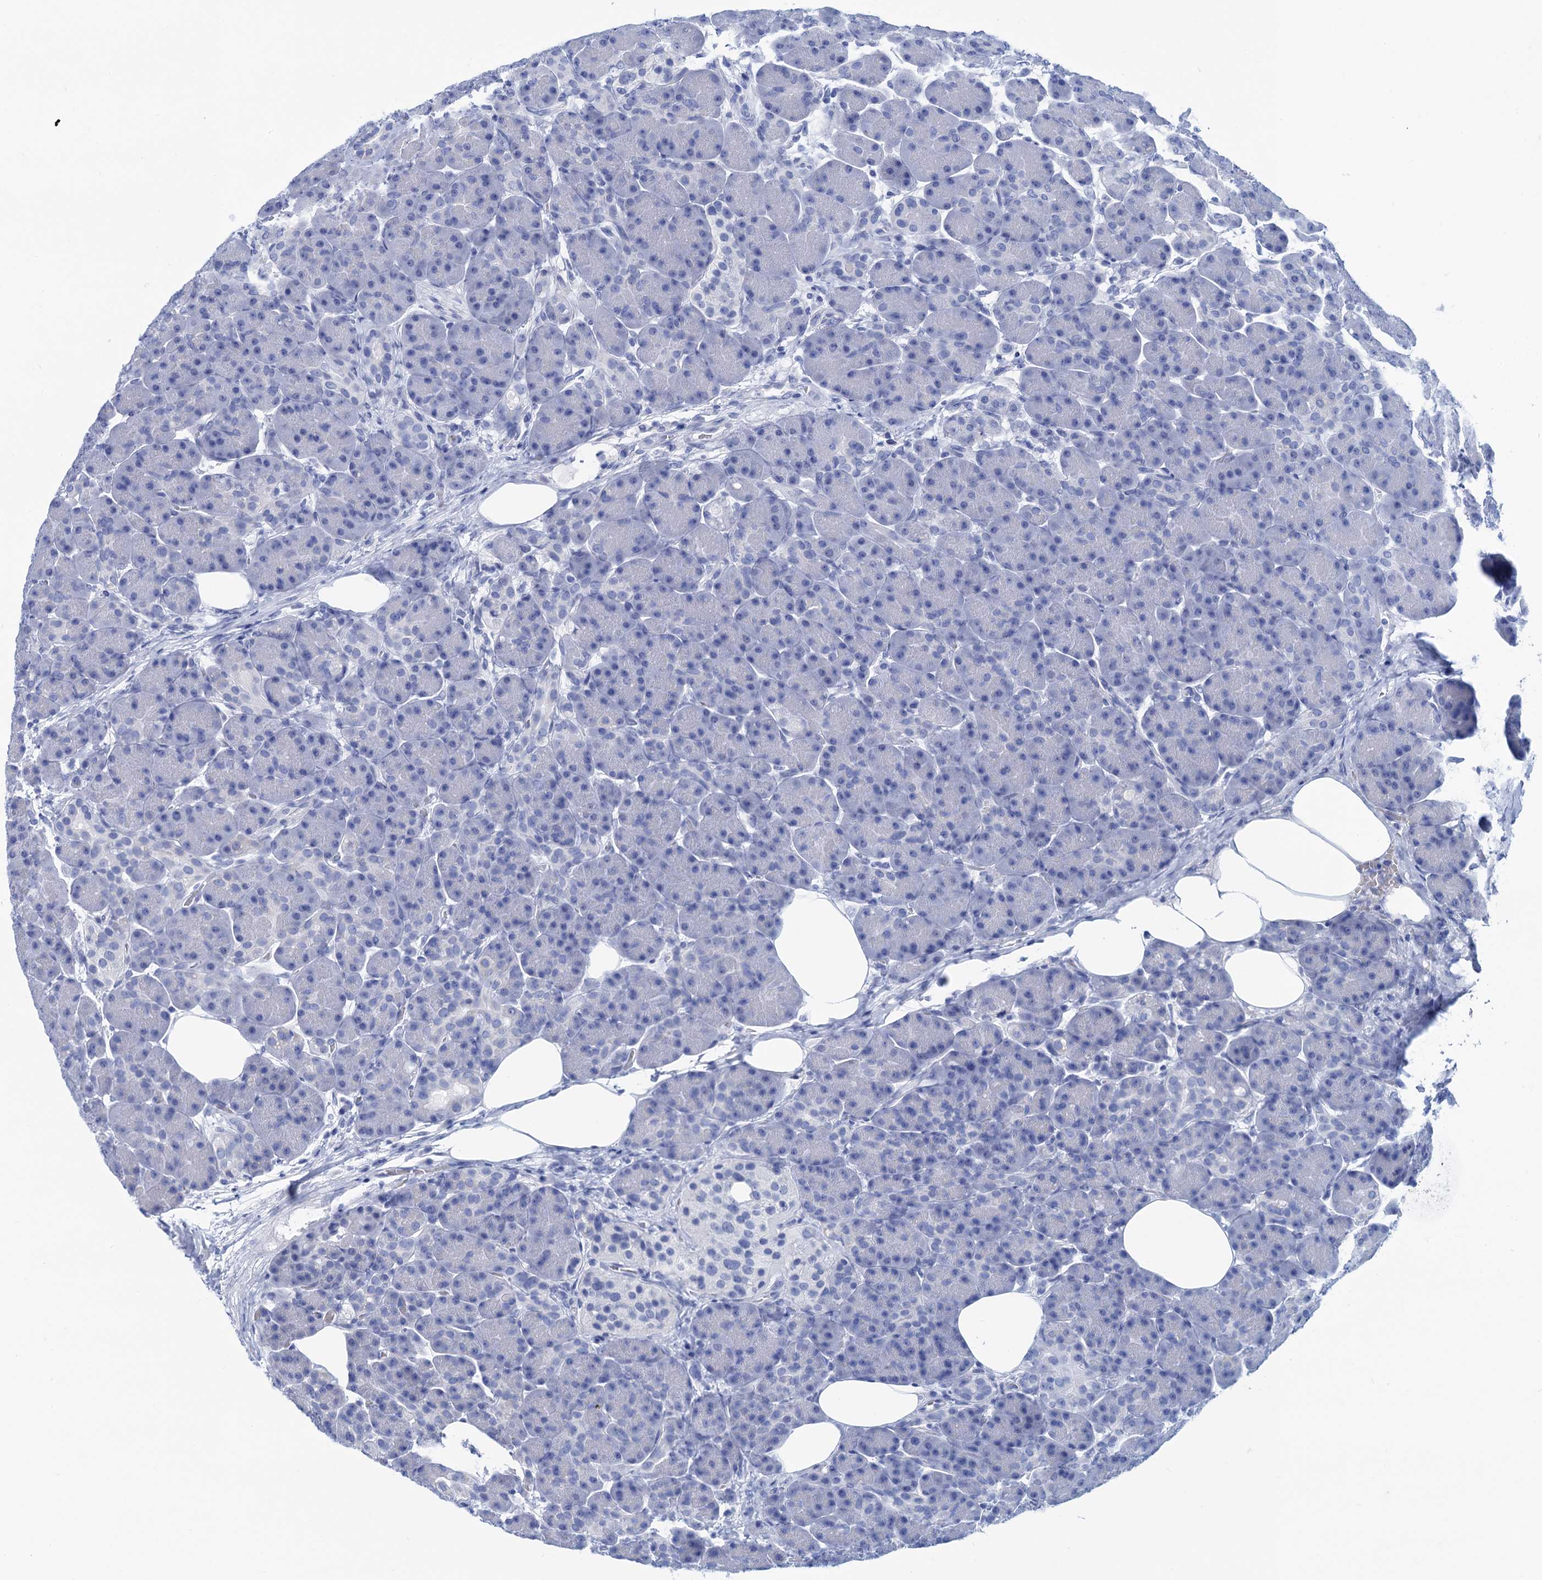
{"staining": {"intensity": "negative", "quantity": "none", "location": "none"}, "tissue": "pancreas", "cell_type": "Exocrine glandular cells", "image_type": "normal", "snomed": [{"axis": "morphology", "description": "Normal tissue, NOS"}, {"axis": "topography", "description": "Pancreas"}], "caption": "Immunohistochemical staining of unremarkable human pancreas exhibits no significant positivity in exocrine glandular cells. Nuclei are stained in blue.", "gene": "CABYR", "patient": {"sex": "male", "age": 63}}